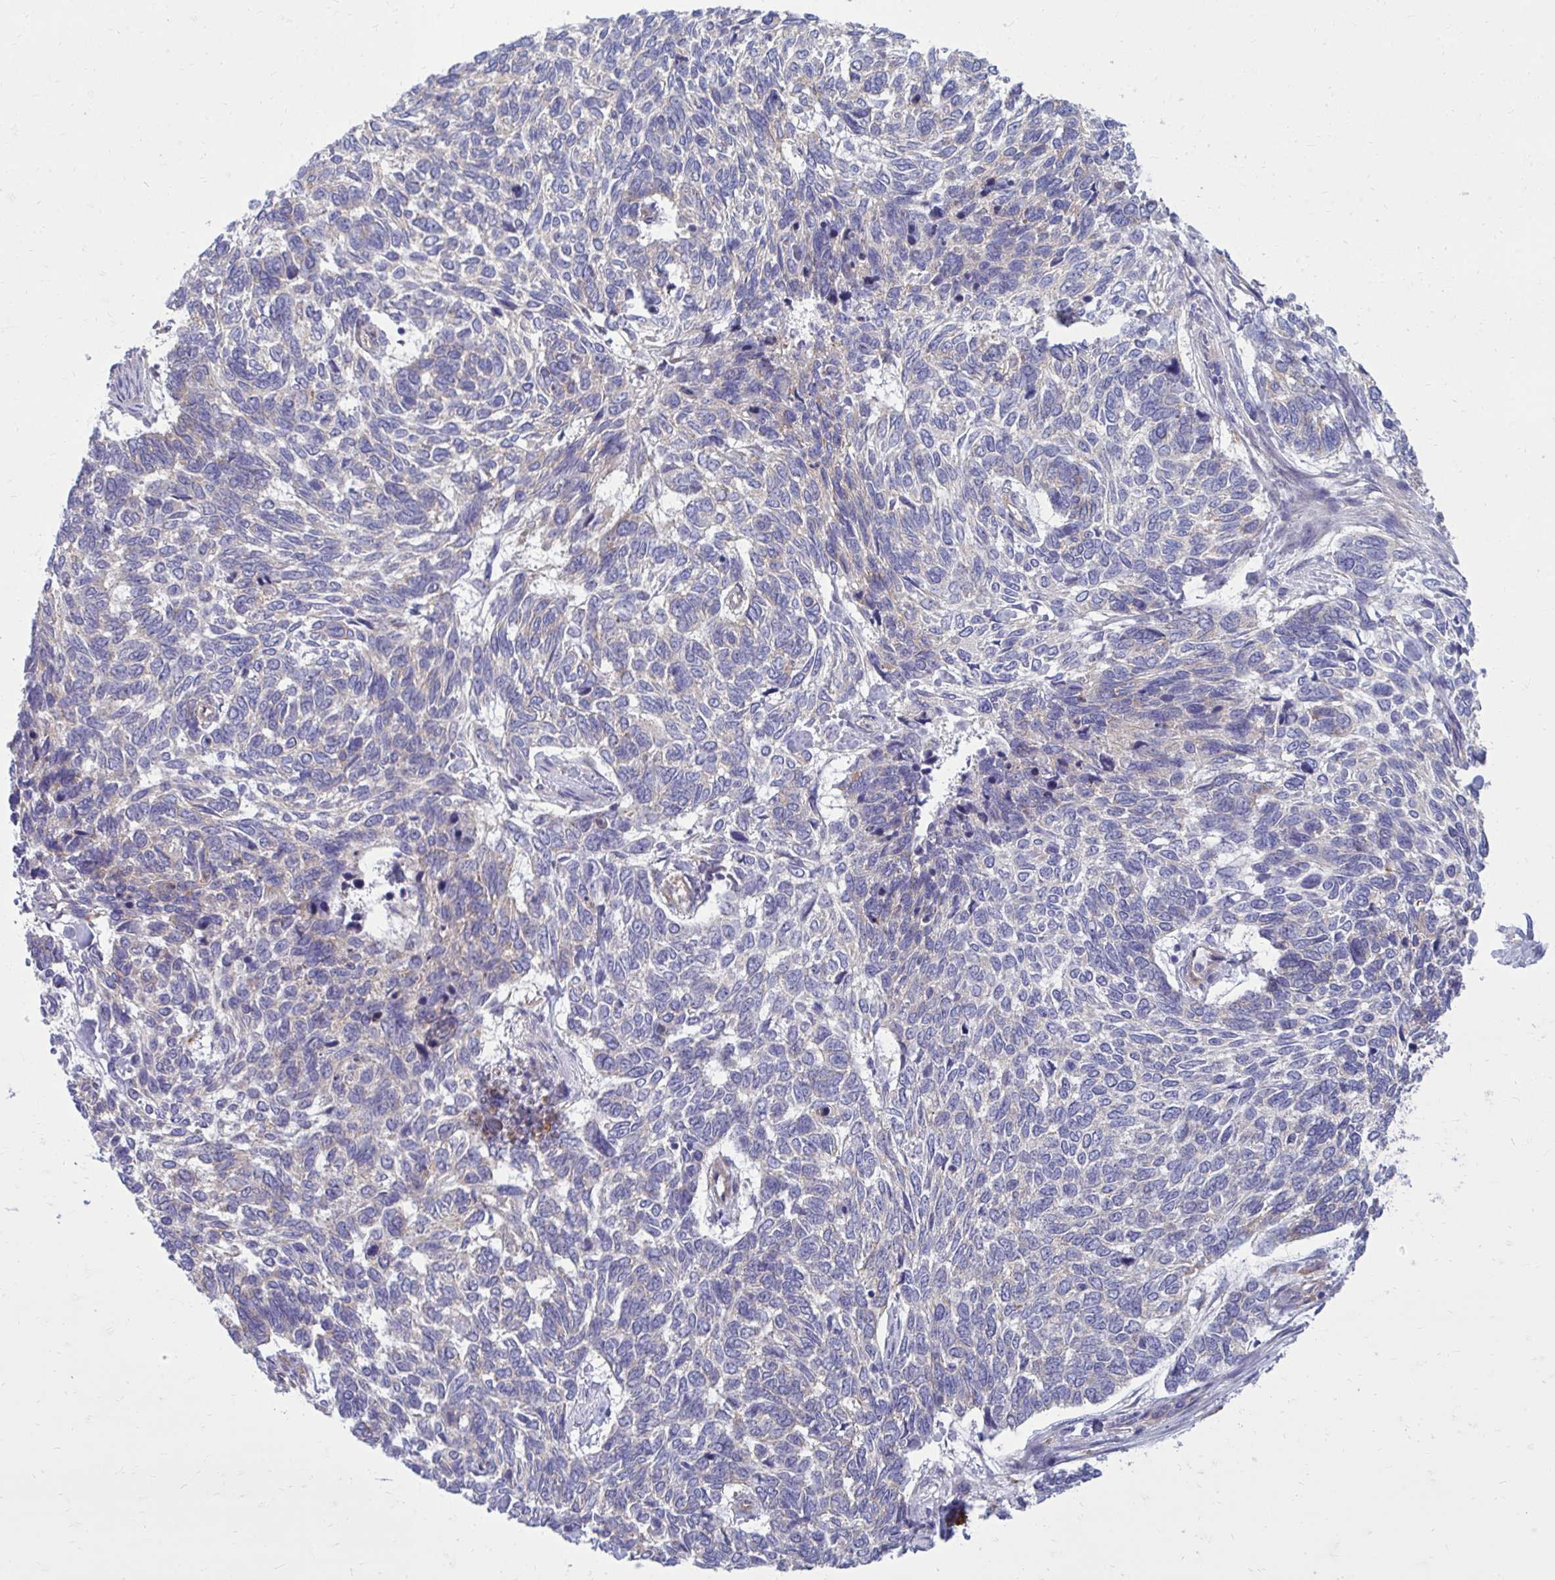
{"staining": {"intensity": "weak", "quantity": "<25%", "location": "cytoplasmic/membranous"}, "tissue": "skin cancer", "cell_type": "Tumor cells", "image_type": "cancer", "snomed": [{"axis": "morphology", "description": "Basal cell carcinoma"}, {"axis": "topography", "description": "Skin"}], "caption": "An IHC micrograph of skin cancer is shown. There is no staining in tumor cells of skin cancer.", "gene": "CLTA", "patient": {"sex": "female", "age": 65}}